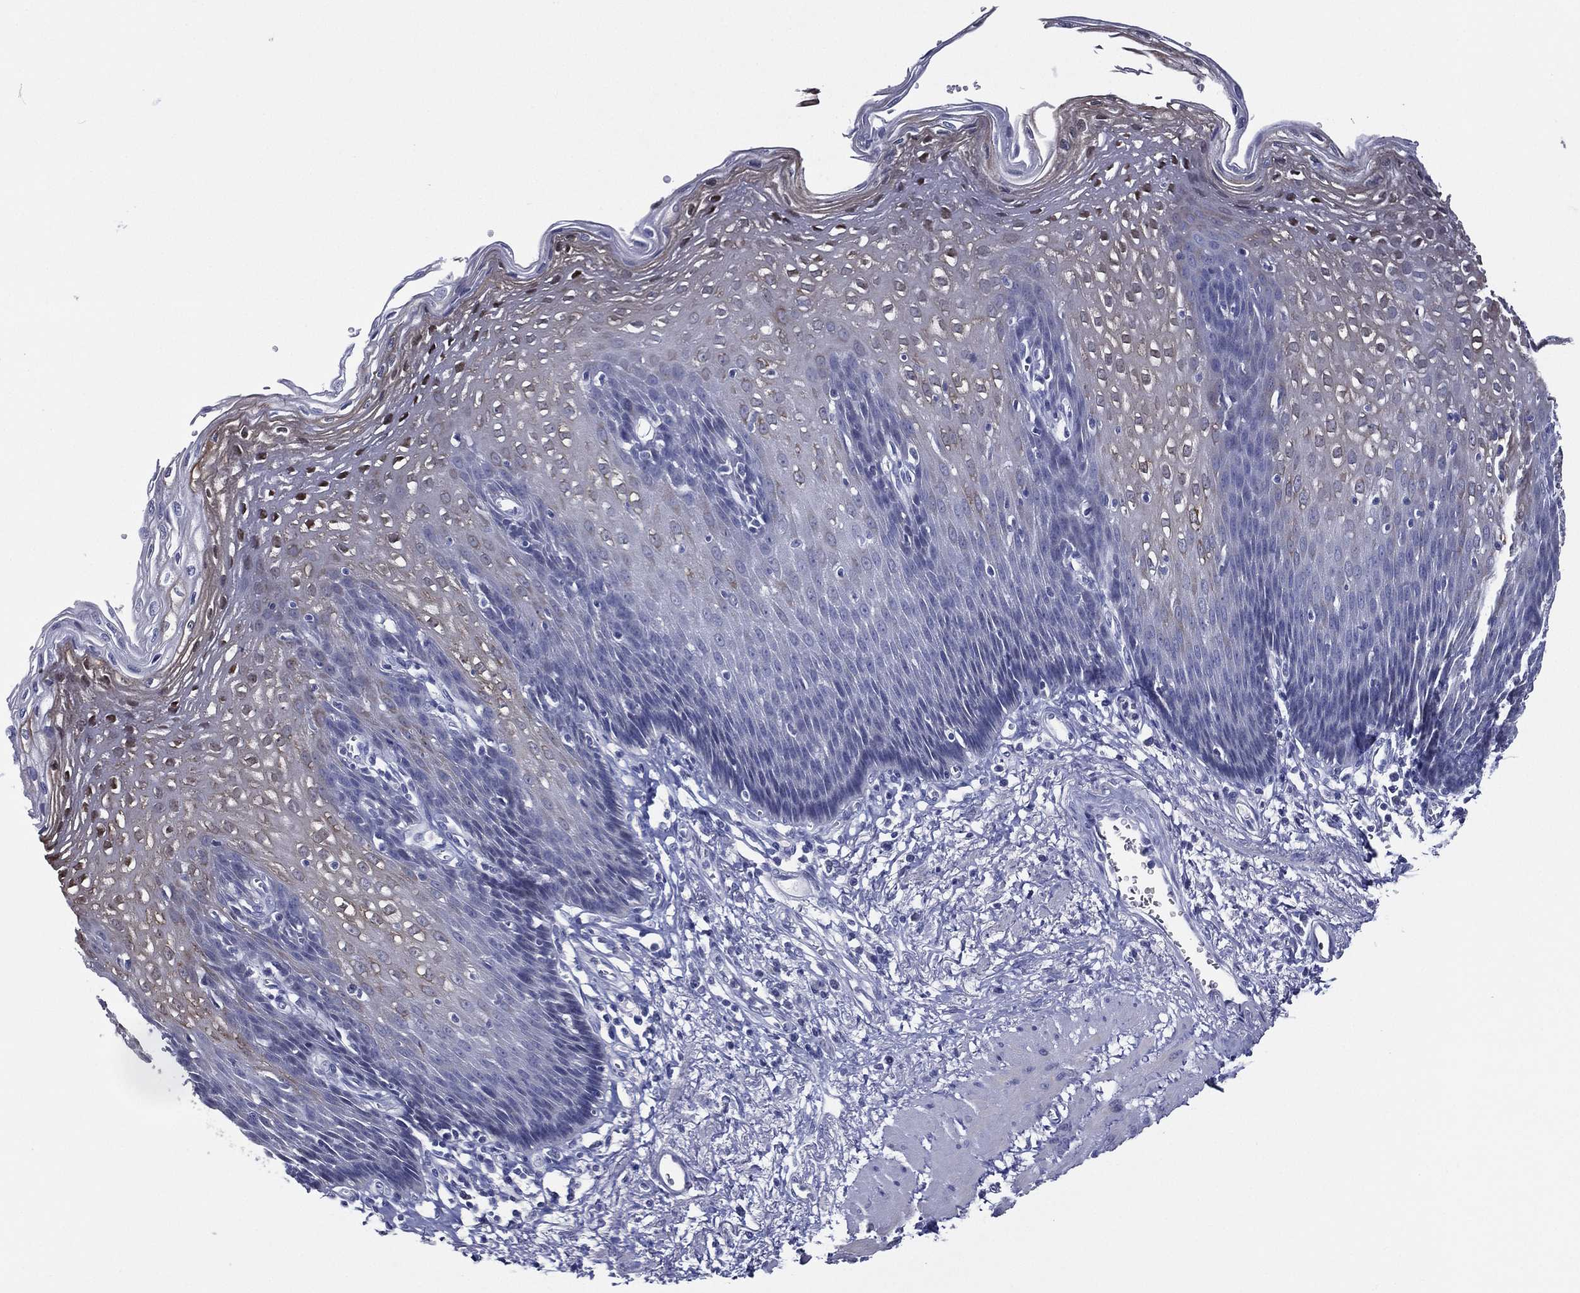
{"staining": {"intensity": "moderate", "quantity": "<25%", "location": "cytoplasmic/membranous,nuclear"}, "tissue": "esophagus", "cell_type": "Squamous epithelial cells", "image_type": "normal", "snomed": [{"axis": "morphology", "description": "Normal tissue, NOS"}, {"axis": "topography", "description": "Esophagus"}], "caption": "Immunohistochemical staining of unremarkable human esophagus demonstrates <25% levels of moderate cytoplasmic/membranous,nuclear protein expression in approximately <25% of squamous epithelial cells.", "gene": "SLC13A4", "patient": {"sex": "male", "age": 57}}